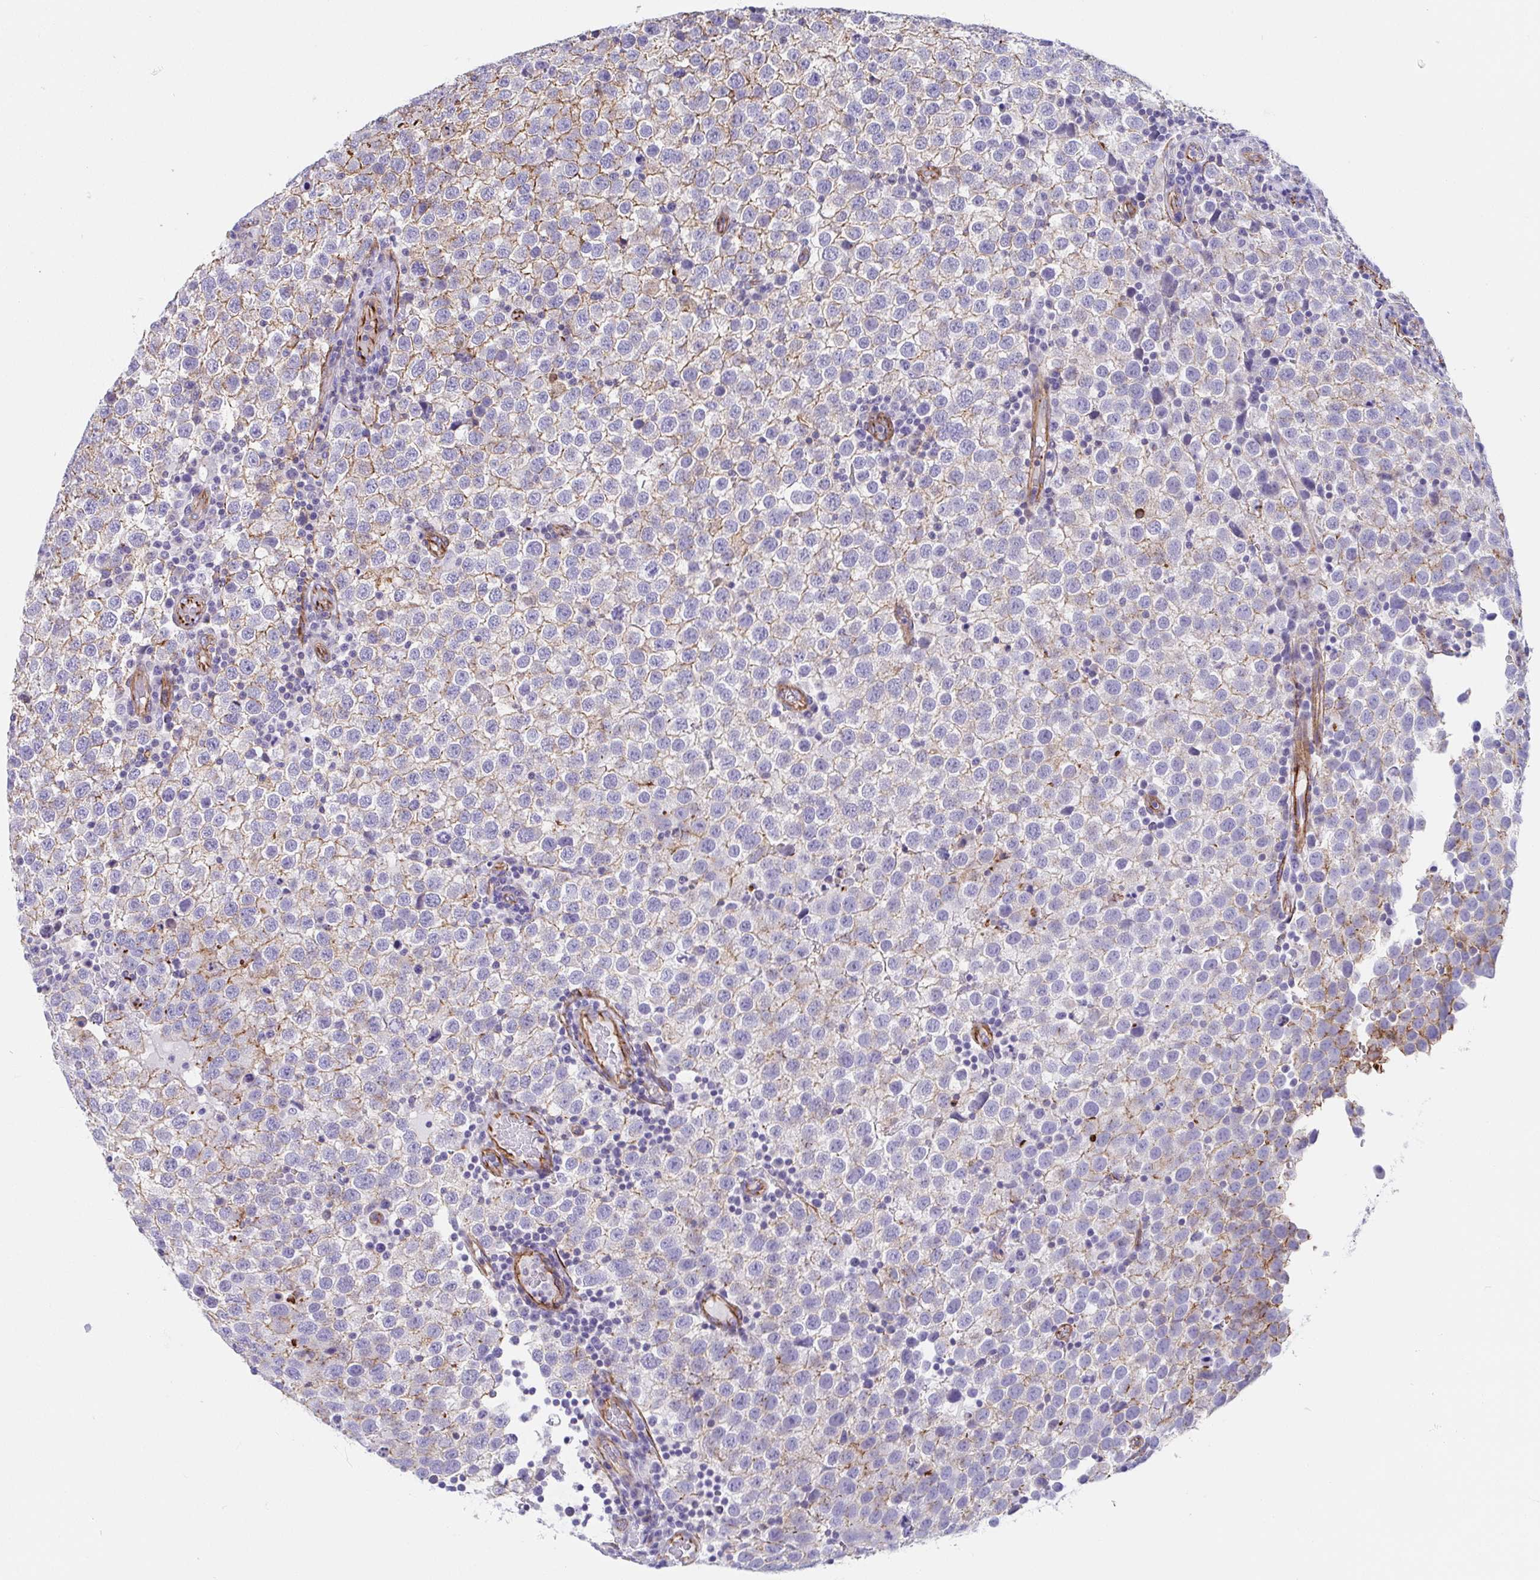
{"staining": {"intensity": "moderate", "quantity": "<25%", "location": "cytoplasmic/membranous"}, "tissue": "testis cancer", "cell_type": "Tumor cells", "image_type": "cancer", "snomed": [{"axis": "morphology", "description": "Seminoma, NOS"}, {"axis": "topography", "description": "Testis"}], "caption": "Immunohistochemistry (IHC) of human seminoma (testis) displays low levels of moderate cytoplasmic/membranous positivity in approximately <25% of tumor cells.", "gene": "TRAM2", "patient": {"sex": "male", "age": 34}}